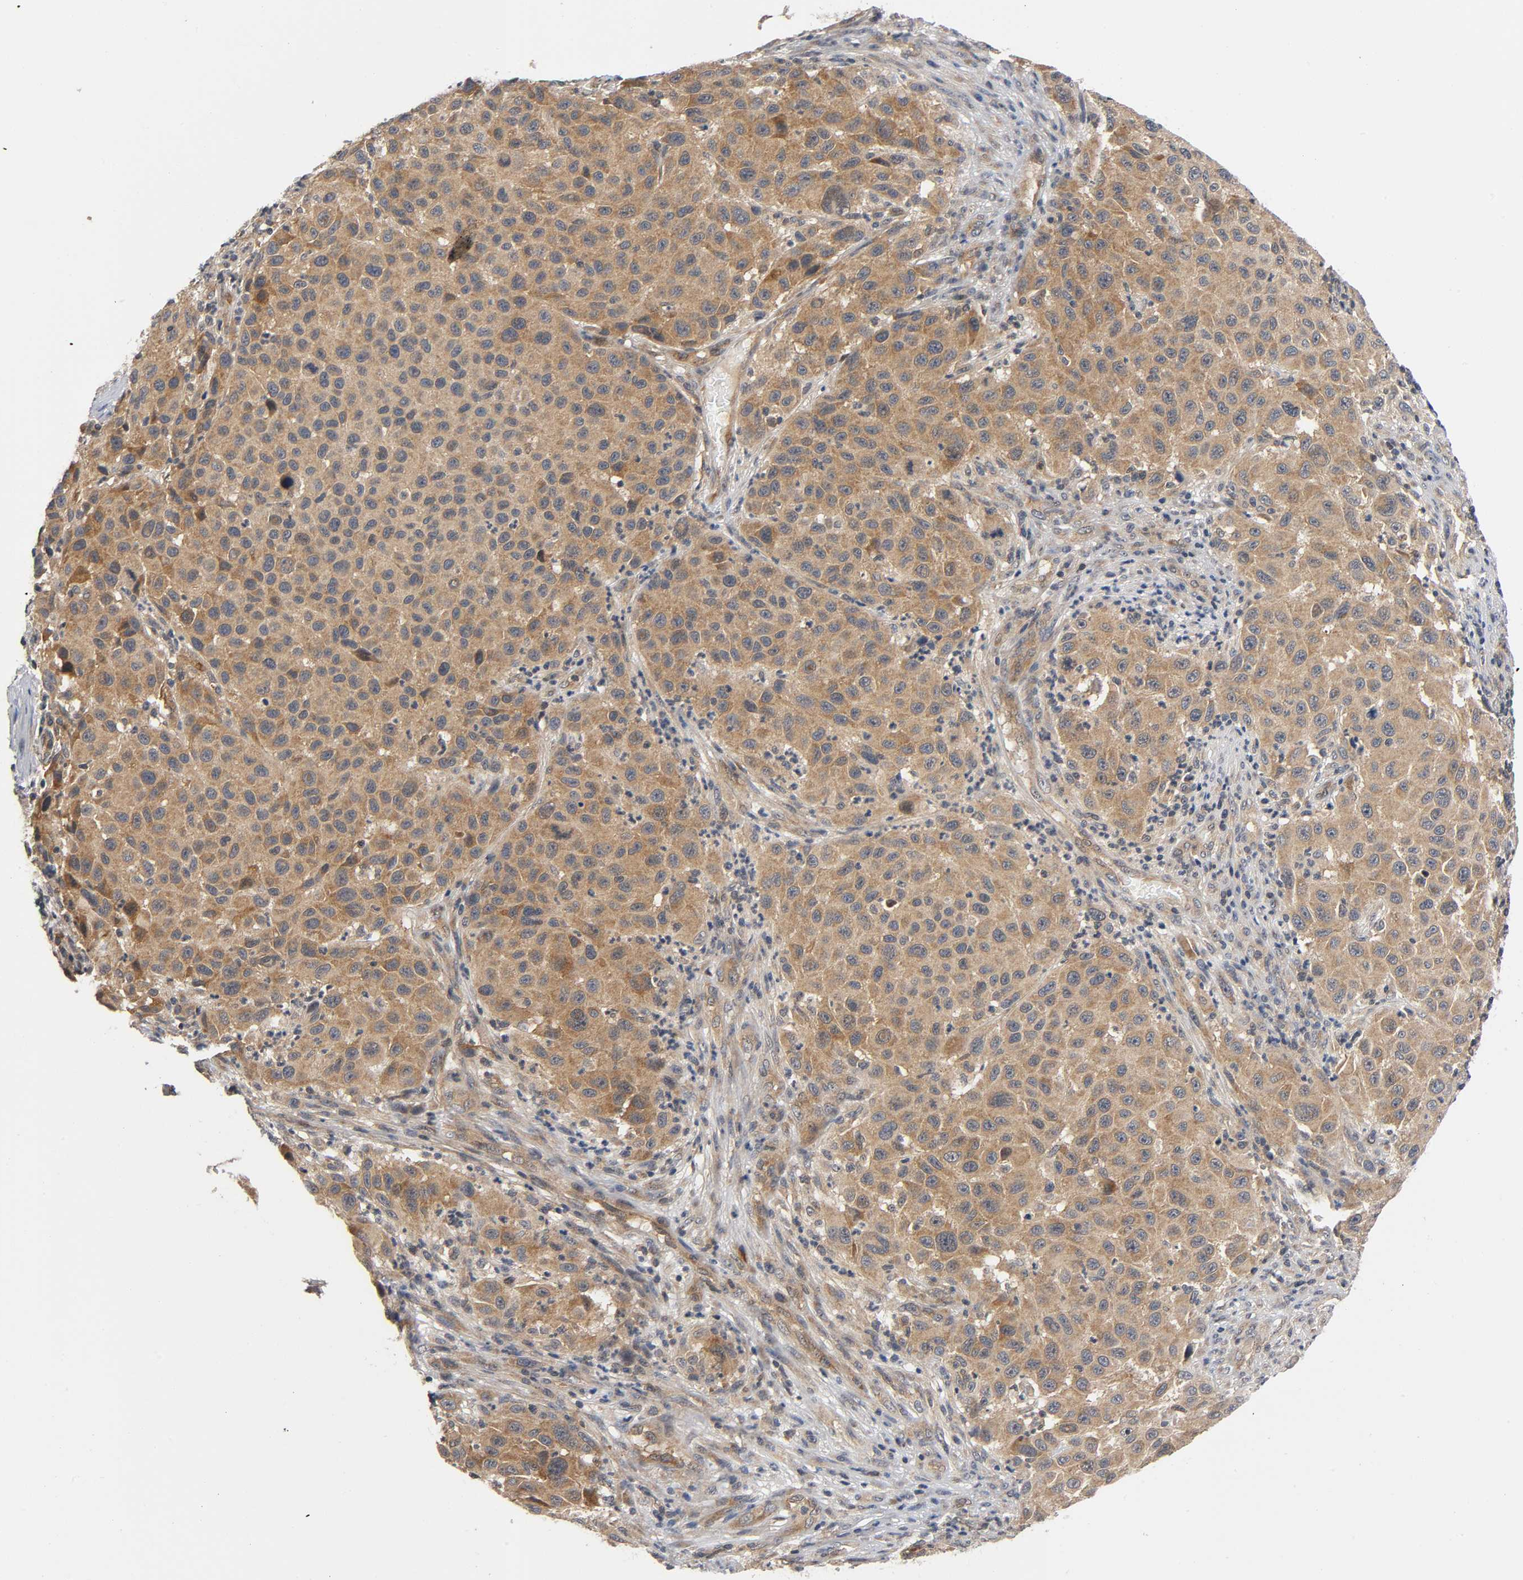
{"staining": {"intensity": "moderate", "quantity": ">75%", "location": "cytoplasmic/membranous"}, "tissue": "melanoma", "cell_type": "Tumor cells", "image_type": "cancer", "snomed": [{"axis": "morphology", "description": "Malignant melanoma, Metastatic site"}, {"axis": "topography", "description": "Lymph node"}], "caption": "Immunohistochemistry (IHC) of malignant melanoma (metastatic site) shows medium levels of moderate cytoplasmic/membranous expression in about >75% of tumor cells. Using DAB (3,3'-diaminobenzidine) (brown) and hematoxylin (blue) stains, captured at high magnification using brightfield microscopy.", "gene": "MAPK8", "patient": {"sex": "male", "age": 61}}